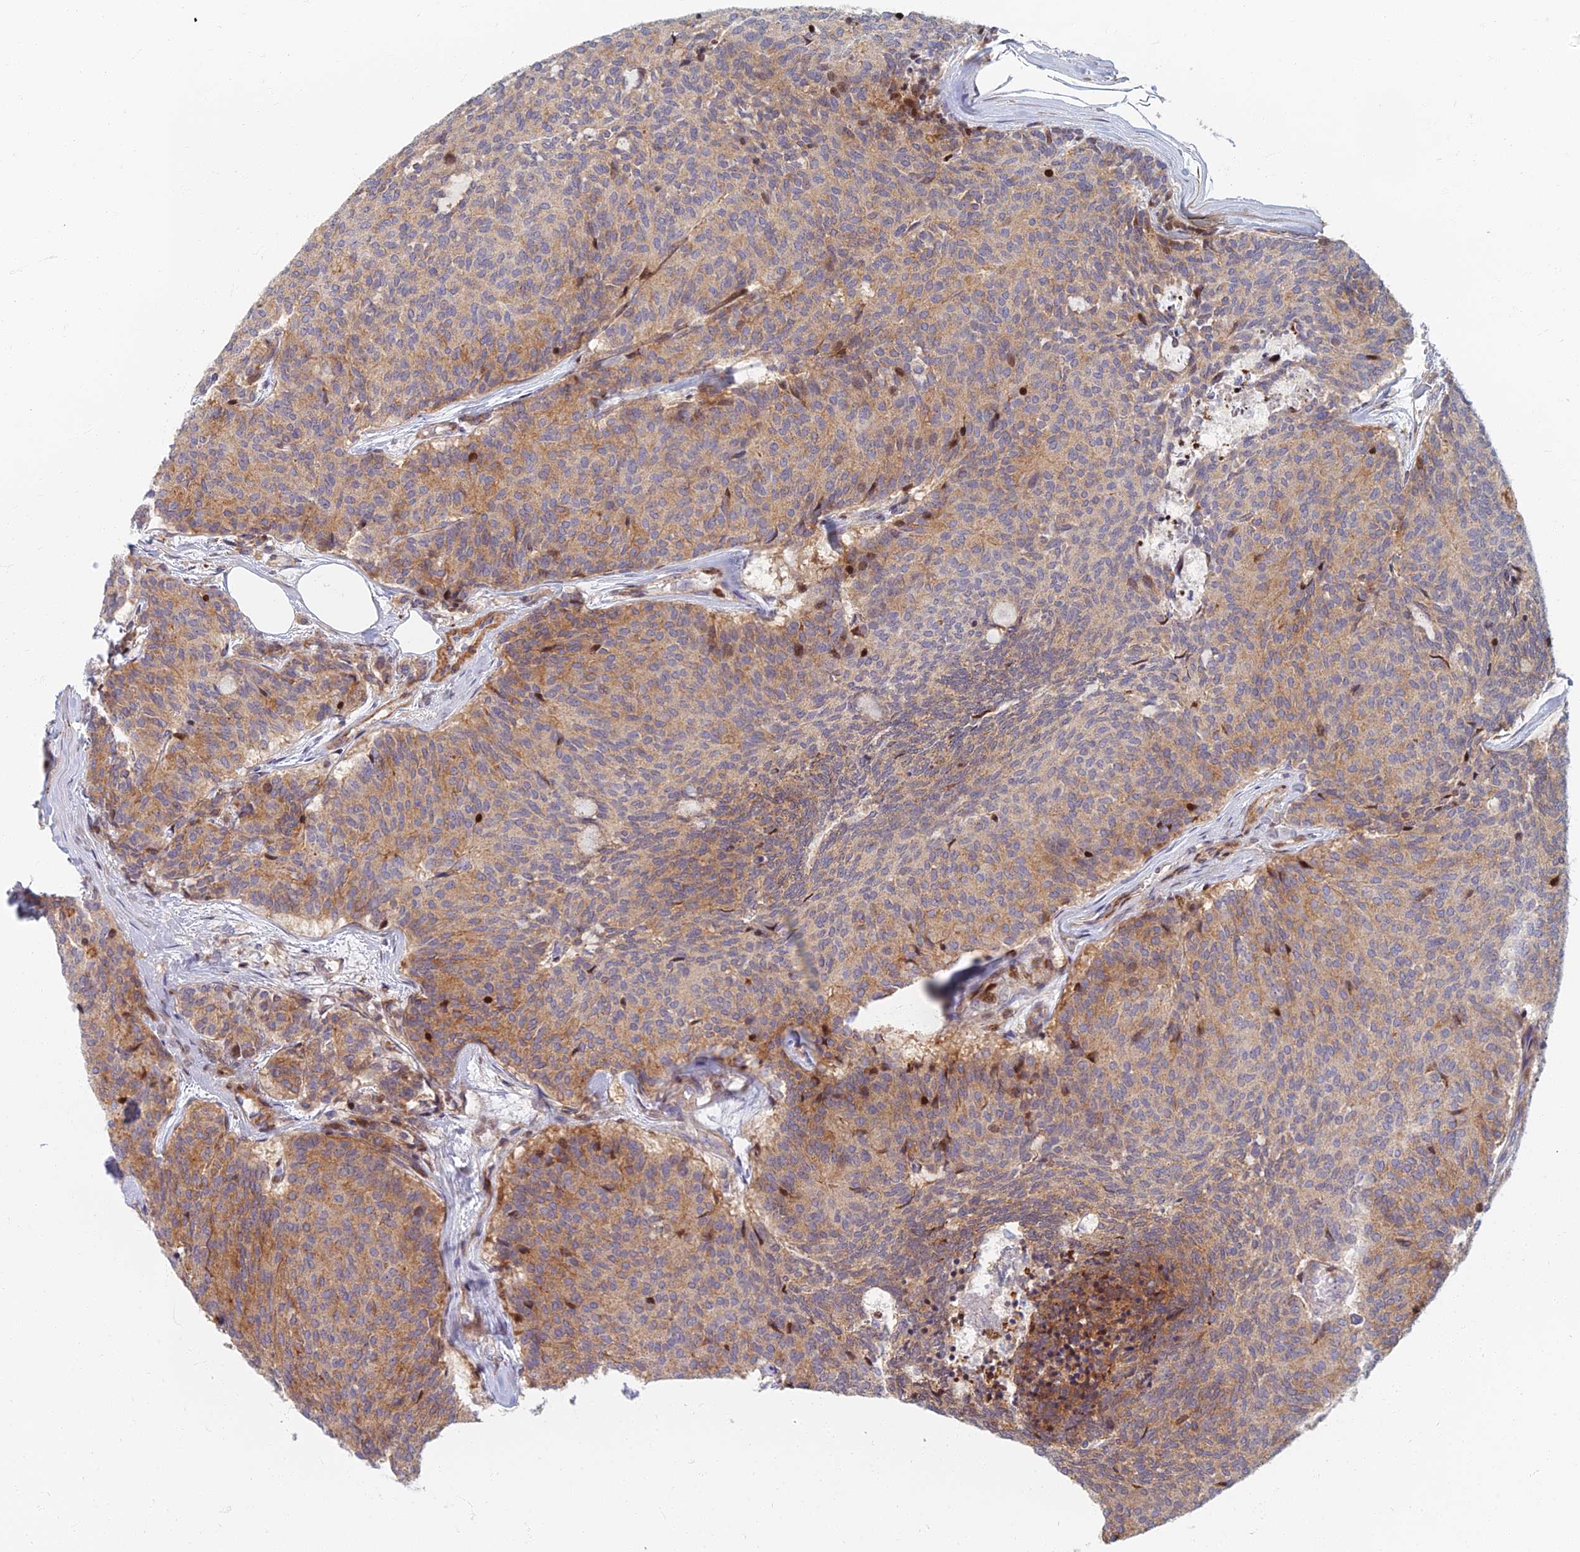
{"staining": {"intensity": "moderate", "quantity": "25%-75%", "location": "cytoplasmic/membranous"}, "tissue": "carcinoid", "cell_type": "Tumor cells", "image_type": "cancer", "snomed": [{"axis": "morphology", "description": "Carcinoid, malignant, NOS"}, {"axis": "topography", "description": "Pancreas"}], "caption": "Immunohistochemical staining of human carcinoid (malignant) displays moderate cytoplasmic/membranous protein positivity in about 25%-75% of tumor cells. (DAB IHC with brightfield microscopy, high magnification).", "gene": "C15orf40", "patient": {"sex": "female", "age": 54}}